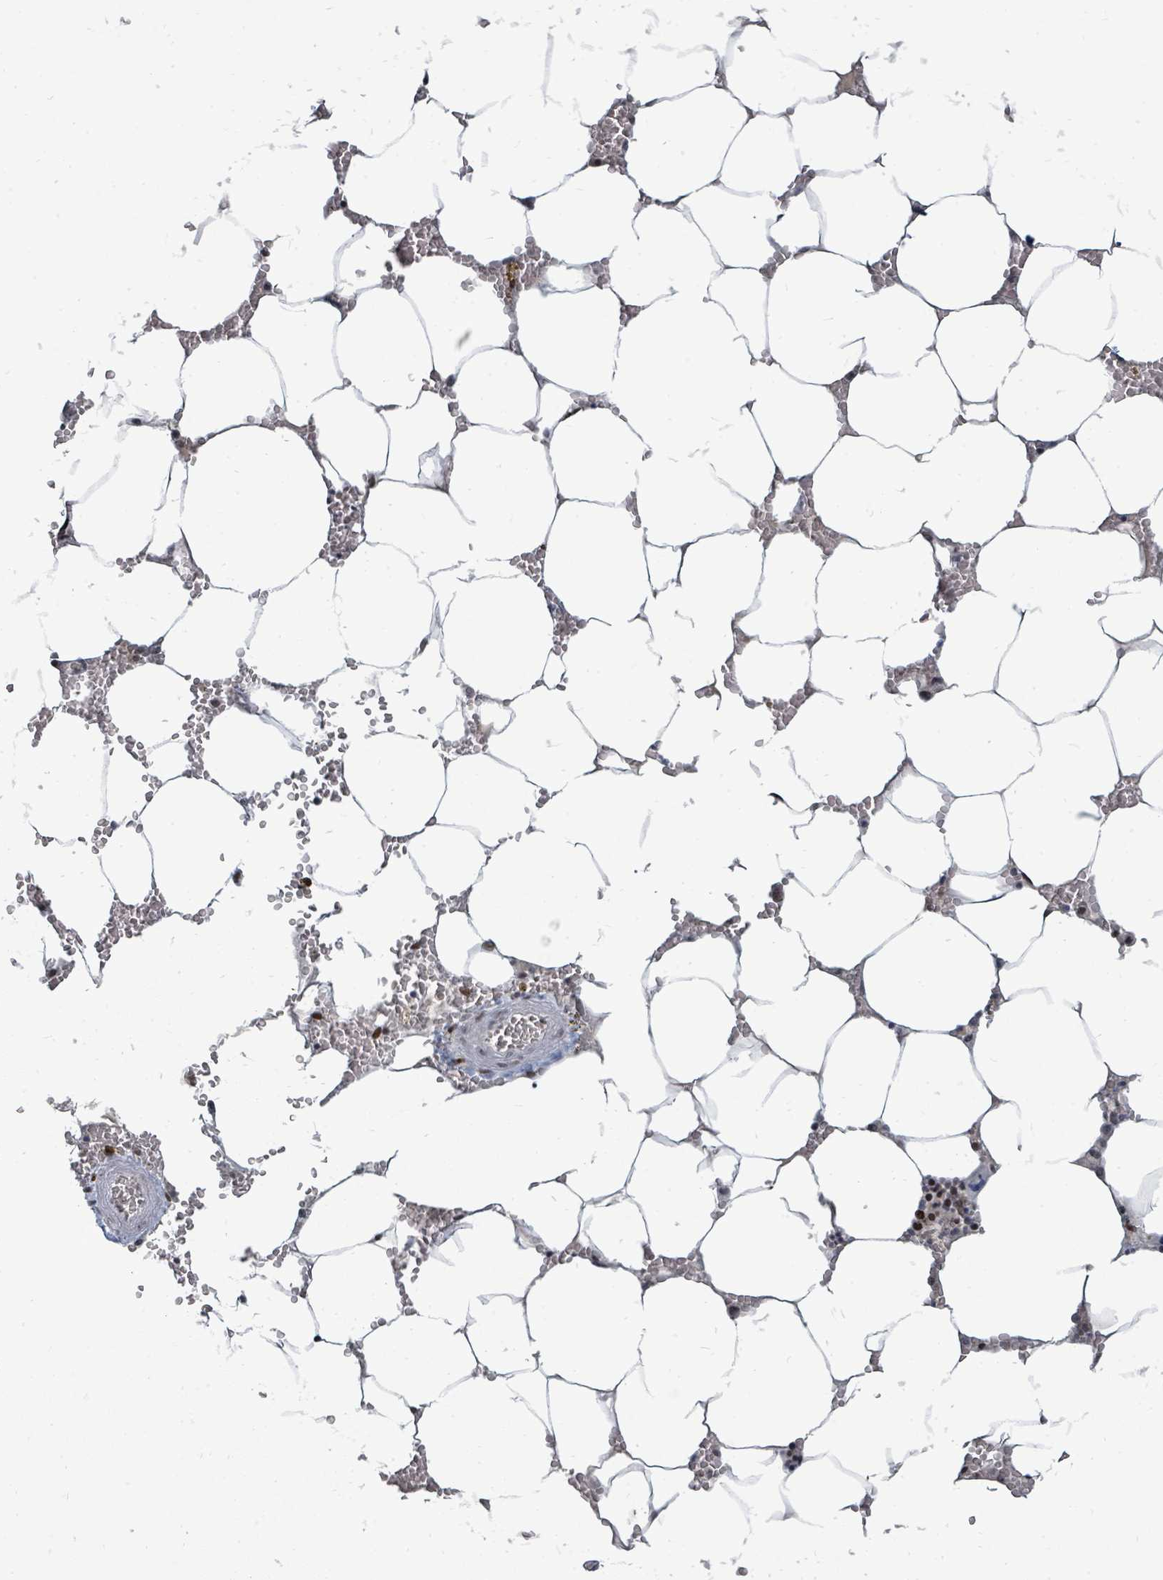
{"staining": {"intensity": "moderate", "quantity": "<25%", "location": "nuclear"}, "tissue": "bone marrow", "cell_type": "Hematopoietic cells", "image_type": "normal", "snomed": [{"axis": "morphology", "description": "Normal tissue, NOS"}, {"axis": "topography", "description": "Bone marrow"}], "caption": "About <25% of hematopoietic cells in benign human bone marrow exhibit moderate nuclear protein expression as visualized by brown immunohistochemical staining.", "gene": "UCK1", "patient": {"sex": "male", "age": 70}}